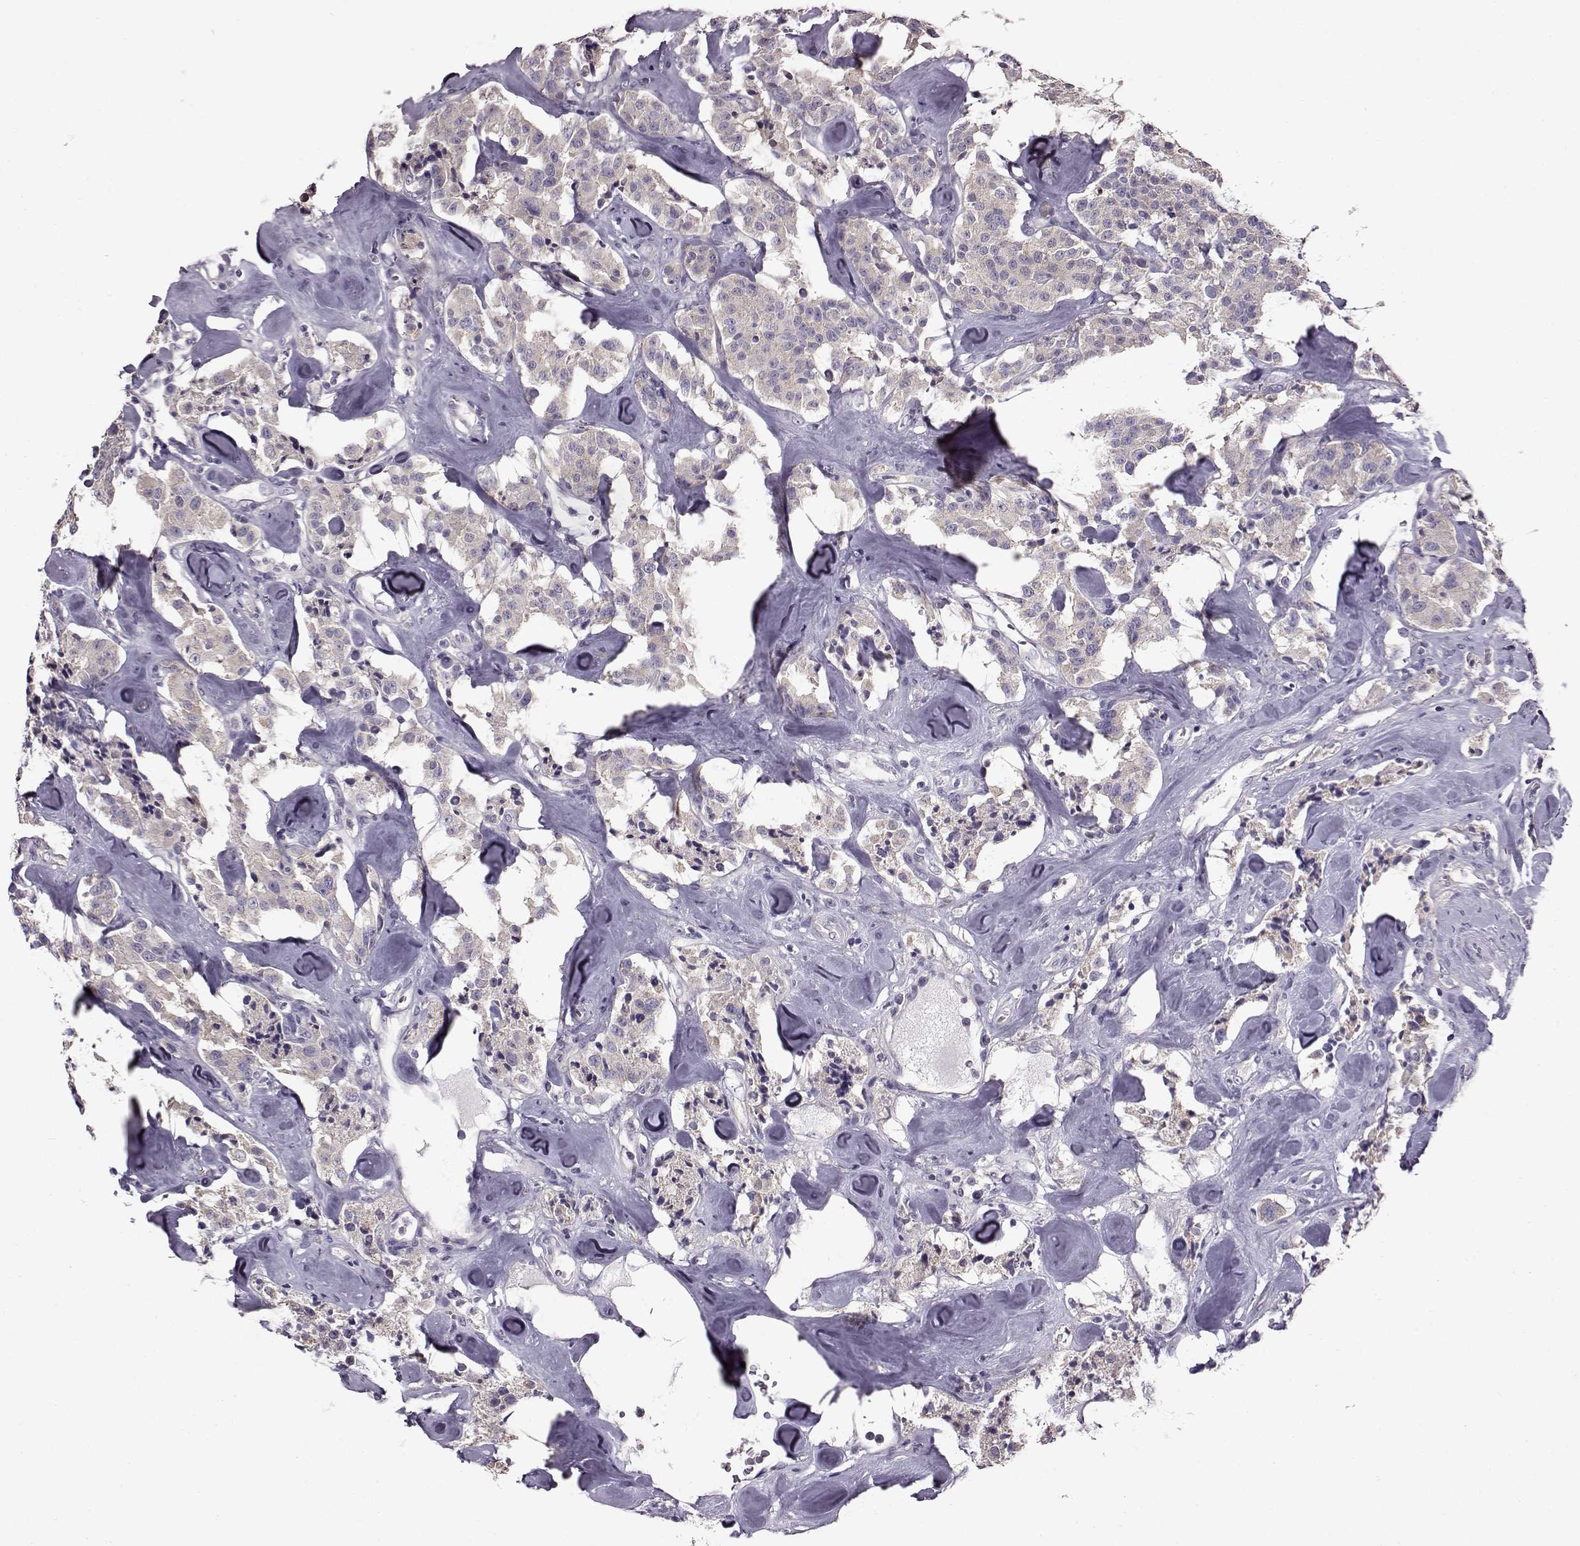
{"staining": {"intensity": "negative", "quantity": "none", "location": "none"}, "tissue": "carcinoid", "cell_type": "Tumor cells", "image_type": "cancer", "snomed": [{"axis": "morphology", "description": "Carcinoid, malignant, NOS"}, {"axis": "topography", "description": "Pancreas"}], "caption": "IHC of human malignant carcinoid reveals no positivity in tumor cells.", "gene": "ADGRG2", "patient": {"sex": "male", "age": 41}}